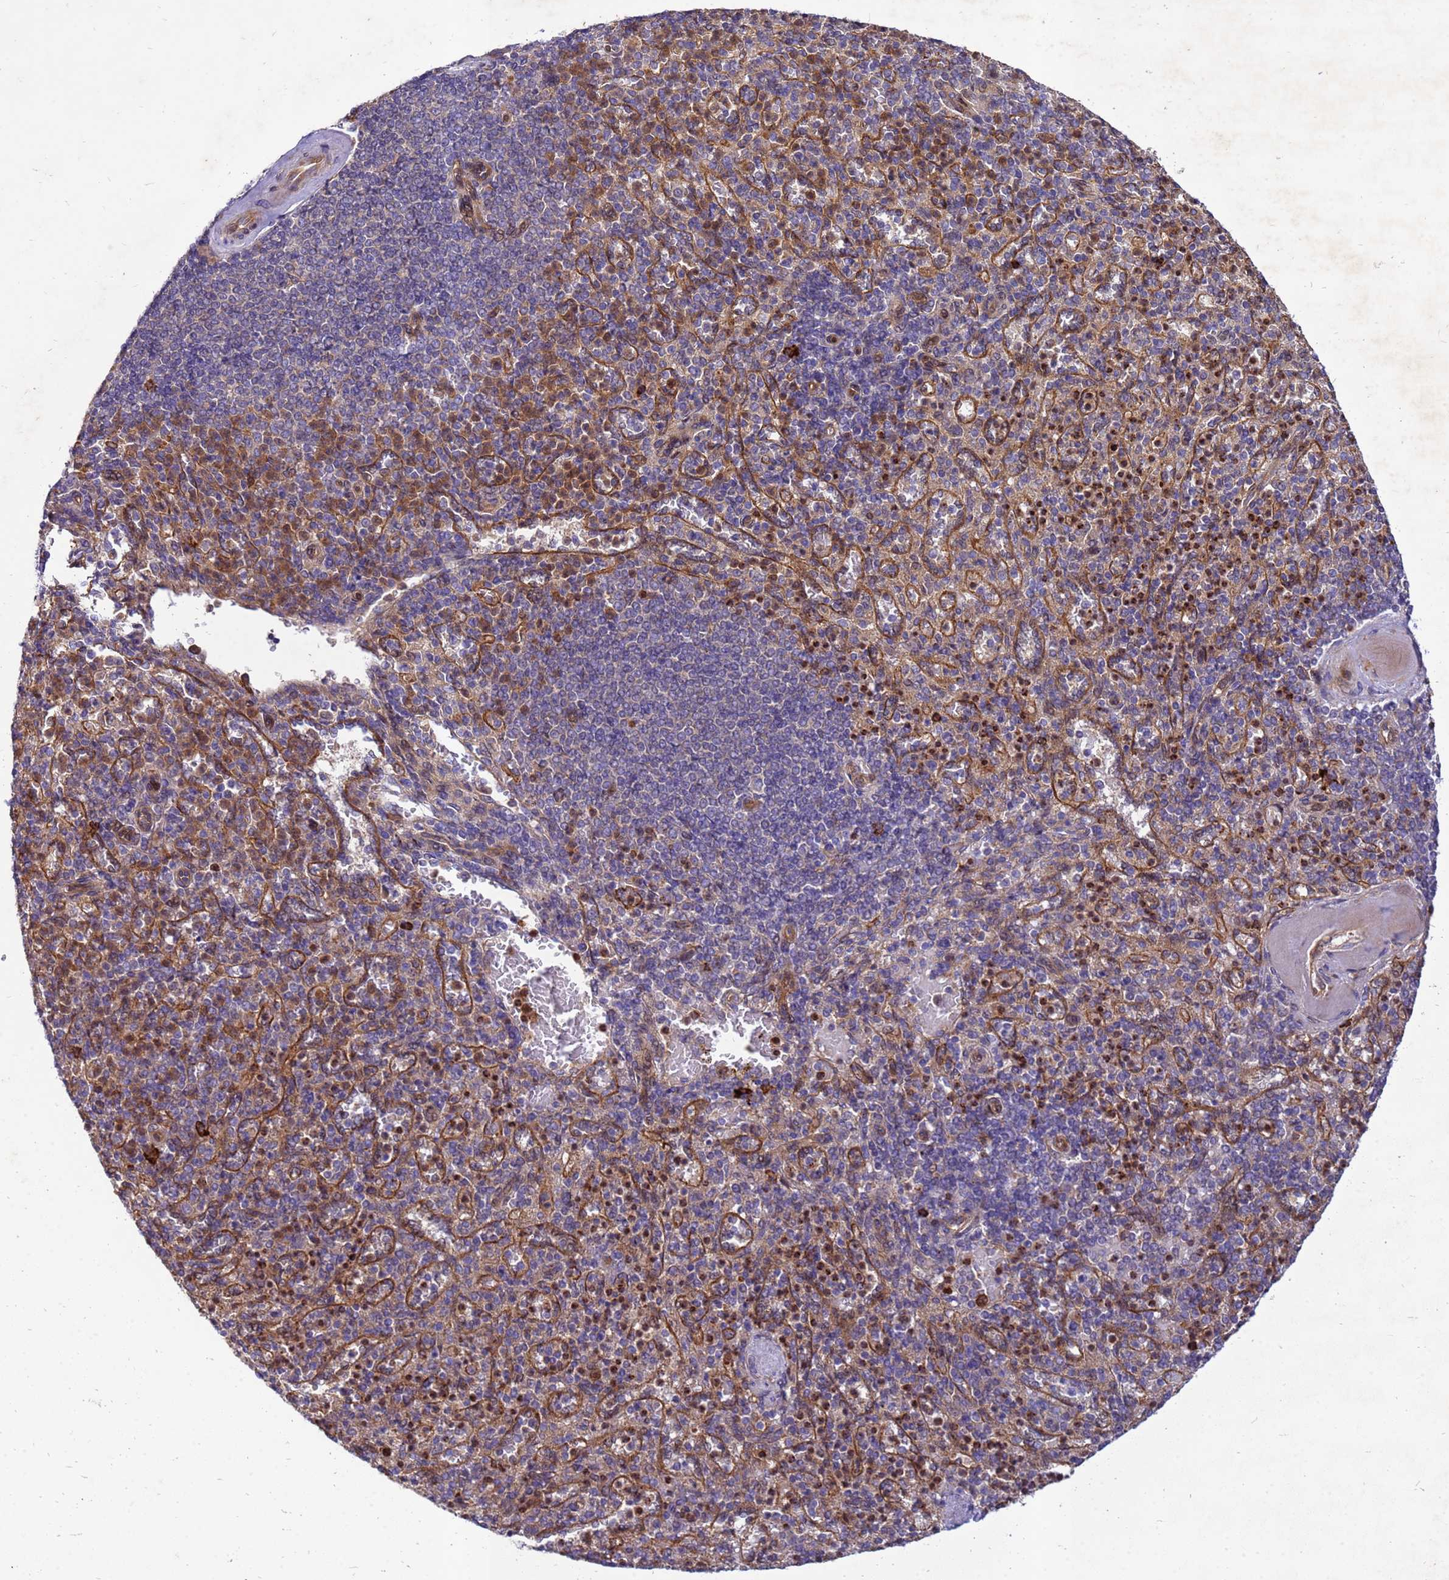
{"staining": {"intensity": "negative", "quantity": "none", "location": "none"}, "tissue": "spleen", "cell_type": "Cells in red pulp", "image_type": "normal", "snomed": [{"axis": "morphology", "description": "Normal tissue, NOS"}, {"axis": "topography", "description": "Spleen"}], "caption": "Protein analysis of benign spleen displays no significant expression in cells in red pulp.", "gene": "RNF215", "patient": {"sex": "female", "age": 74}}